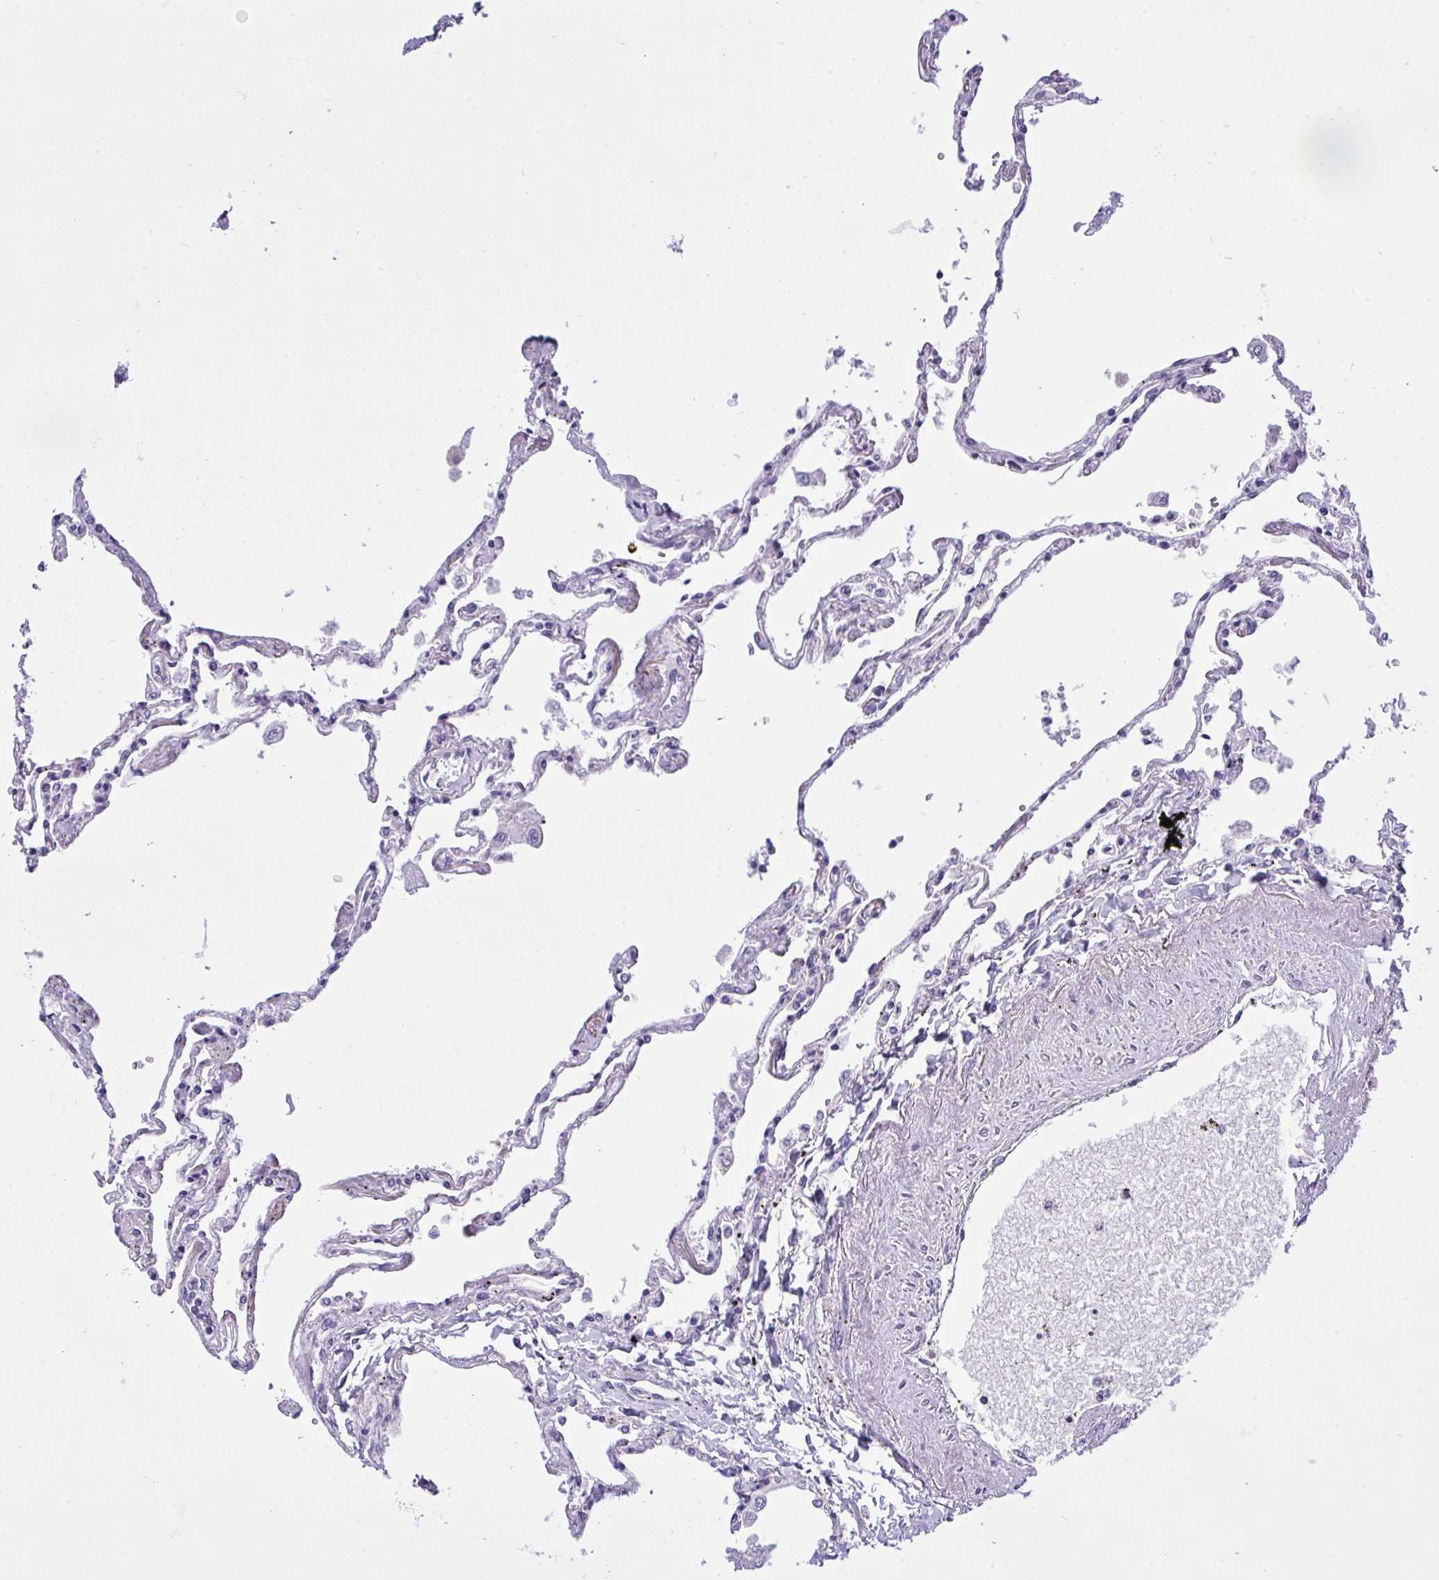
{"staining": {"intensity": "negative", "quantity": "none", "location": "none"}, "tissue": "lung", "cell_type": "Alveolar cells", "image_type": "normal", "snomed": [{"axis": "morphology", "description": "Normal tissue, NOS"}, {"axis": "topography", "description": "Lung"}], "caption": "Photomicrograph shows no significant protein expression in alveolar cells of normal lung. (DAB IHC with hematoxylin counter stain).", "gene": "WDR97", "patient": {"sex": "female", "age": 67}}